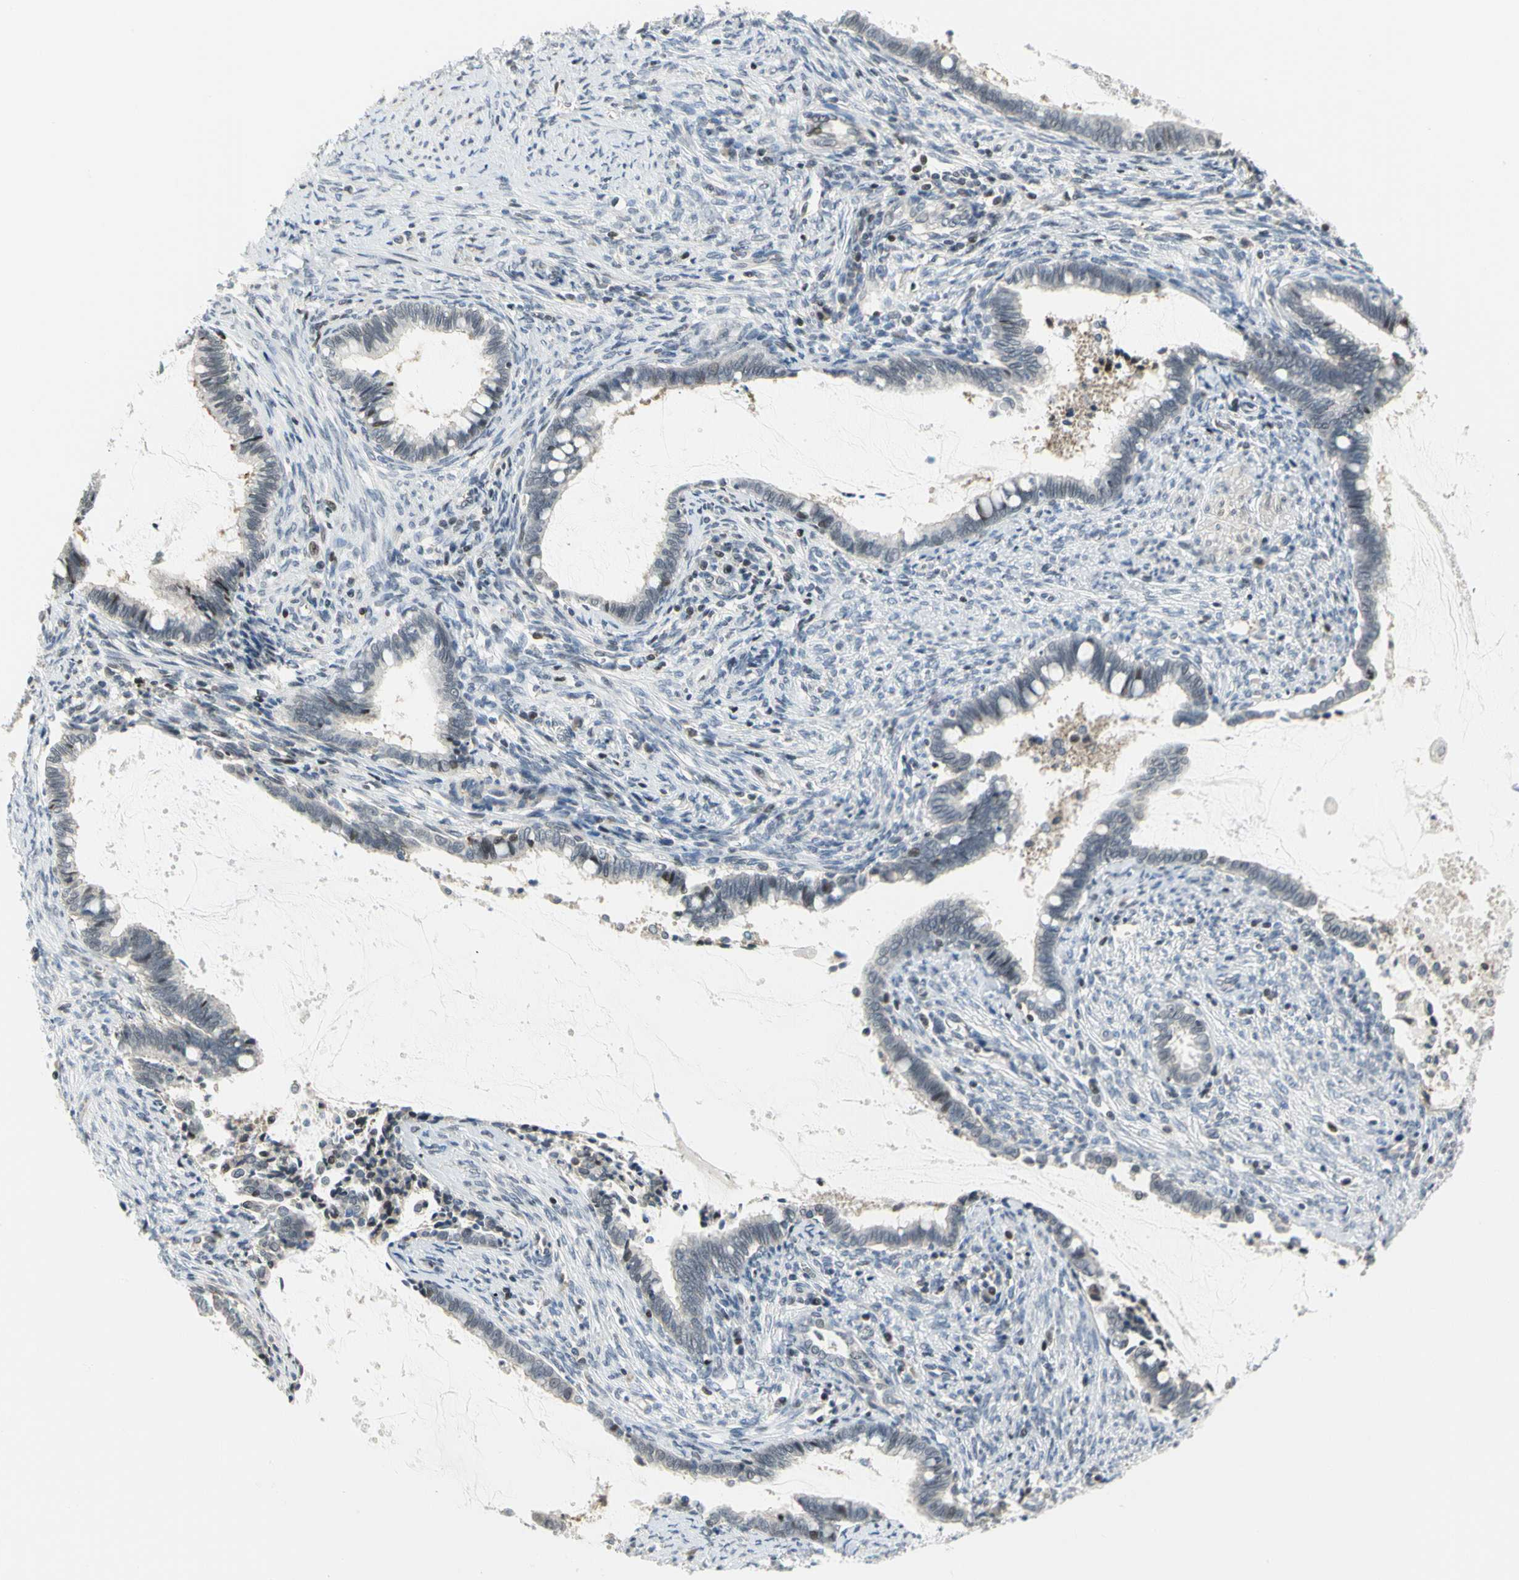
{"staining": {"intensity": "negative", "quantity": "none", "location": "none"}, "tissue": "cervical cancer", "cell_type": "Tumor cells", "image_type": "cancer", "snomed": [{"axis": "morphology", "description": "Adenocarcinoma, NOS"}, {"axis": "topography", "description": "Cervix"}], "caption": "Human cervical cancer stained for a protein using immunohistochemistry (IHC) reveals no positivity in tumor cells.", "gene": "IMPG2", "patient": {"sex": "female", "age": 44}}